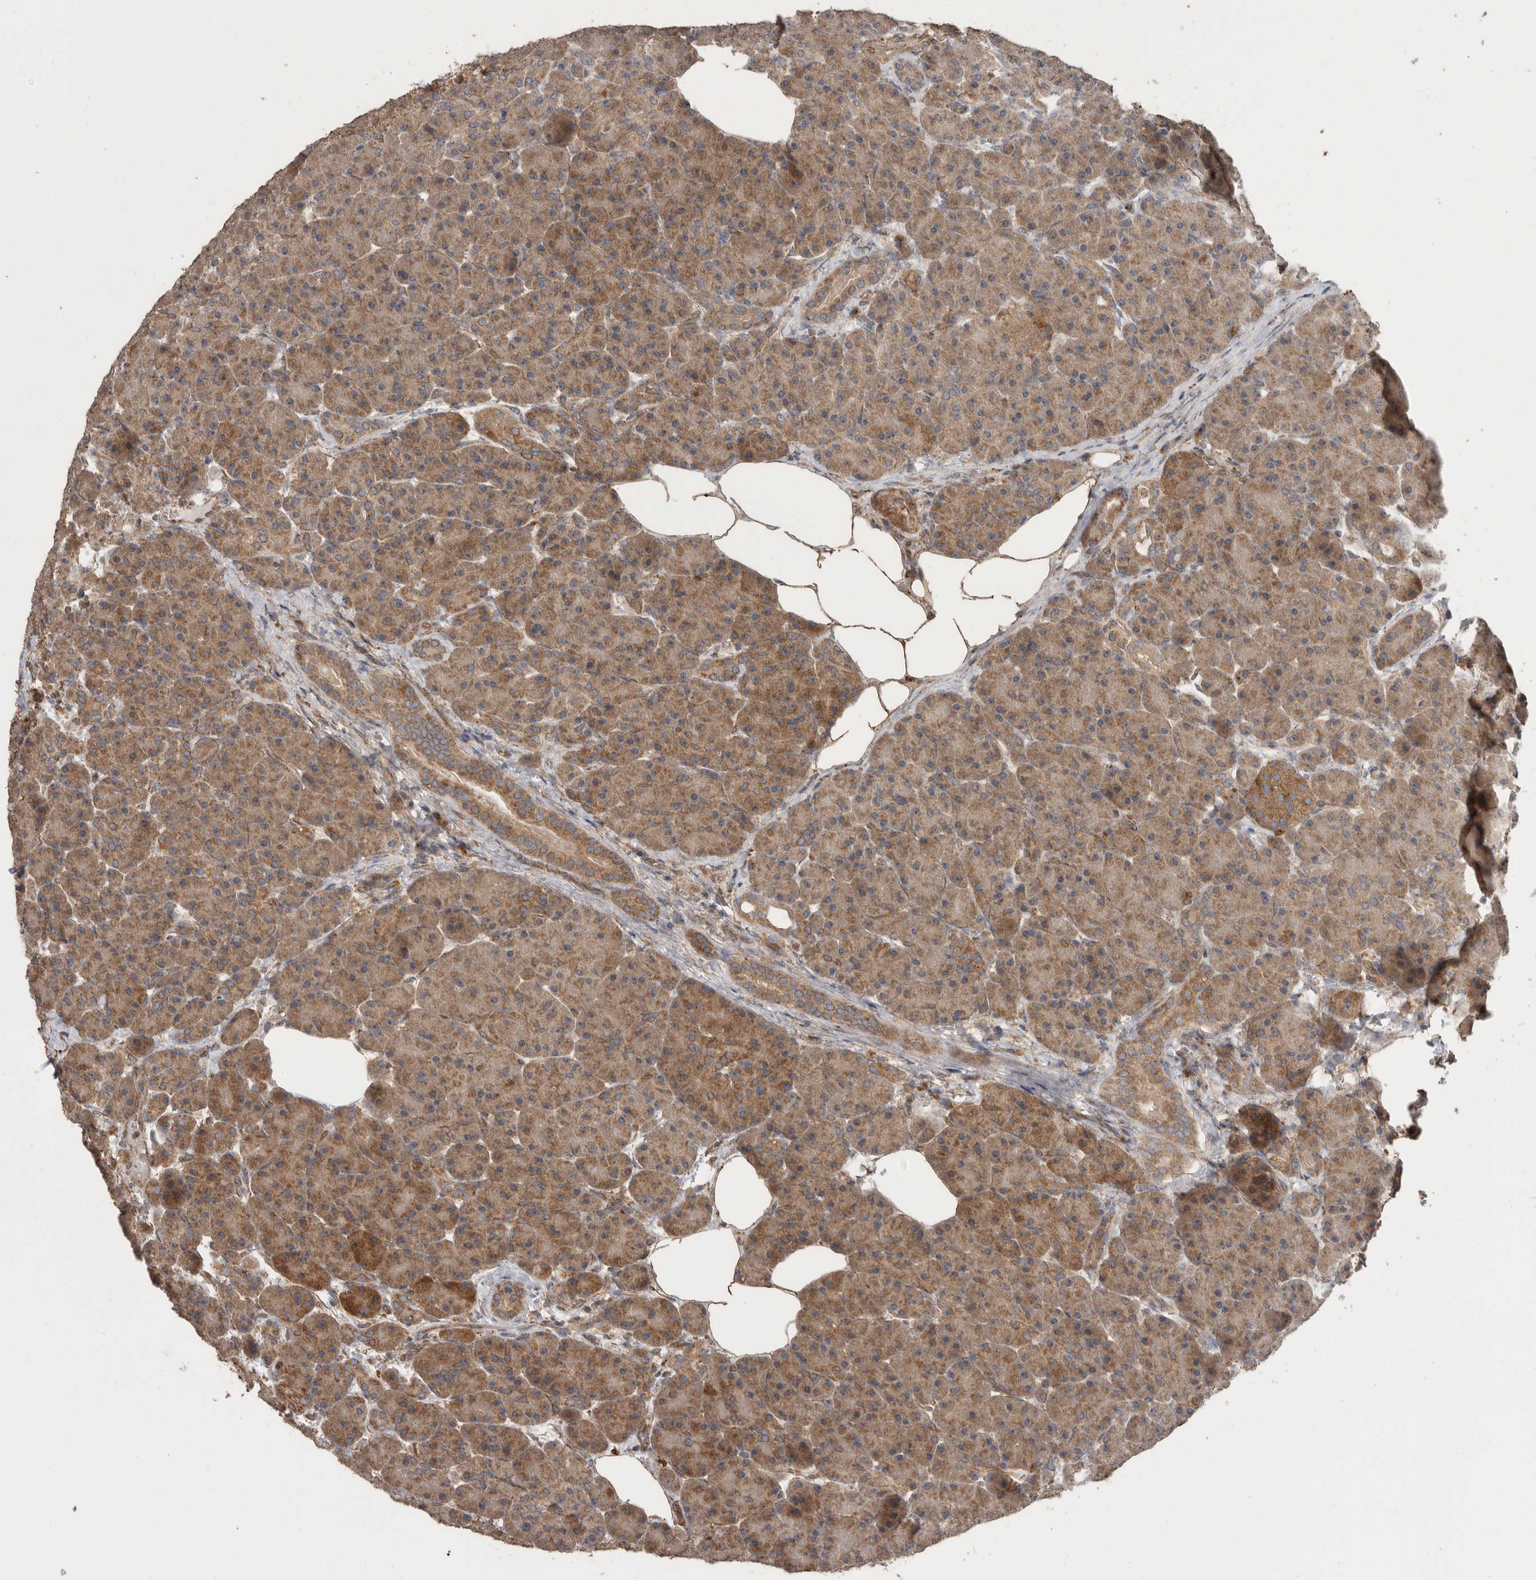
{"staining": {"intensity": "moderate", "quantity": ">75%", "location": "cytoplasmic/membranous"}, "tissue": "pancreas", "cell_type": "Exocrine glandular cells", "image_type": "normal", "snomed": [{"axis": "morphology", "description": "Normal tissue, NOS"}, {"axis": "topography", "description": "Pancreas"}], "caption": "High-magnification brightfield microscopy of unremarkable pancreas stained with DAB (3,3'-diaminobenzidine) (brown) and counterstained with hematoxylin (blue). exocrine glandular cells exhibit moderate cytoplasmic/membranous staining is seen in approximately>75% of cells.", "gene": "PODXL2", "patient": {"sex": "male", "age": 63}}